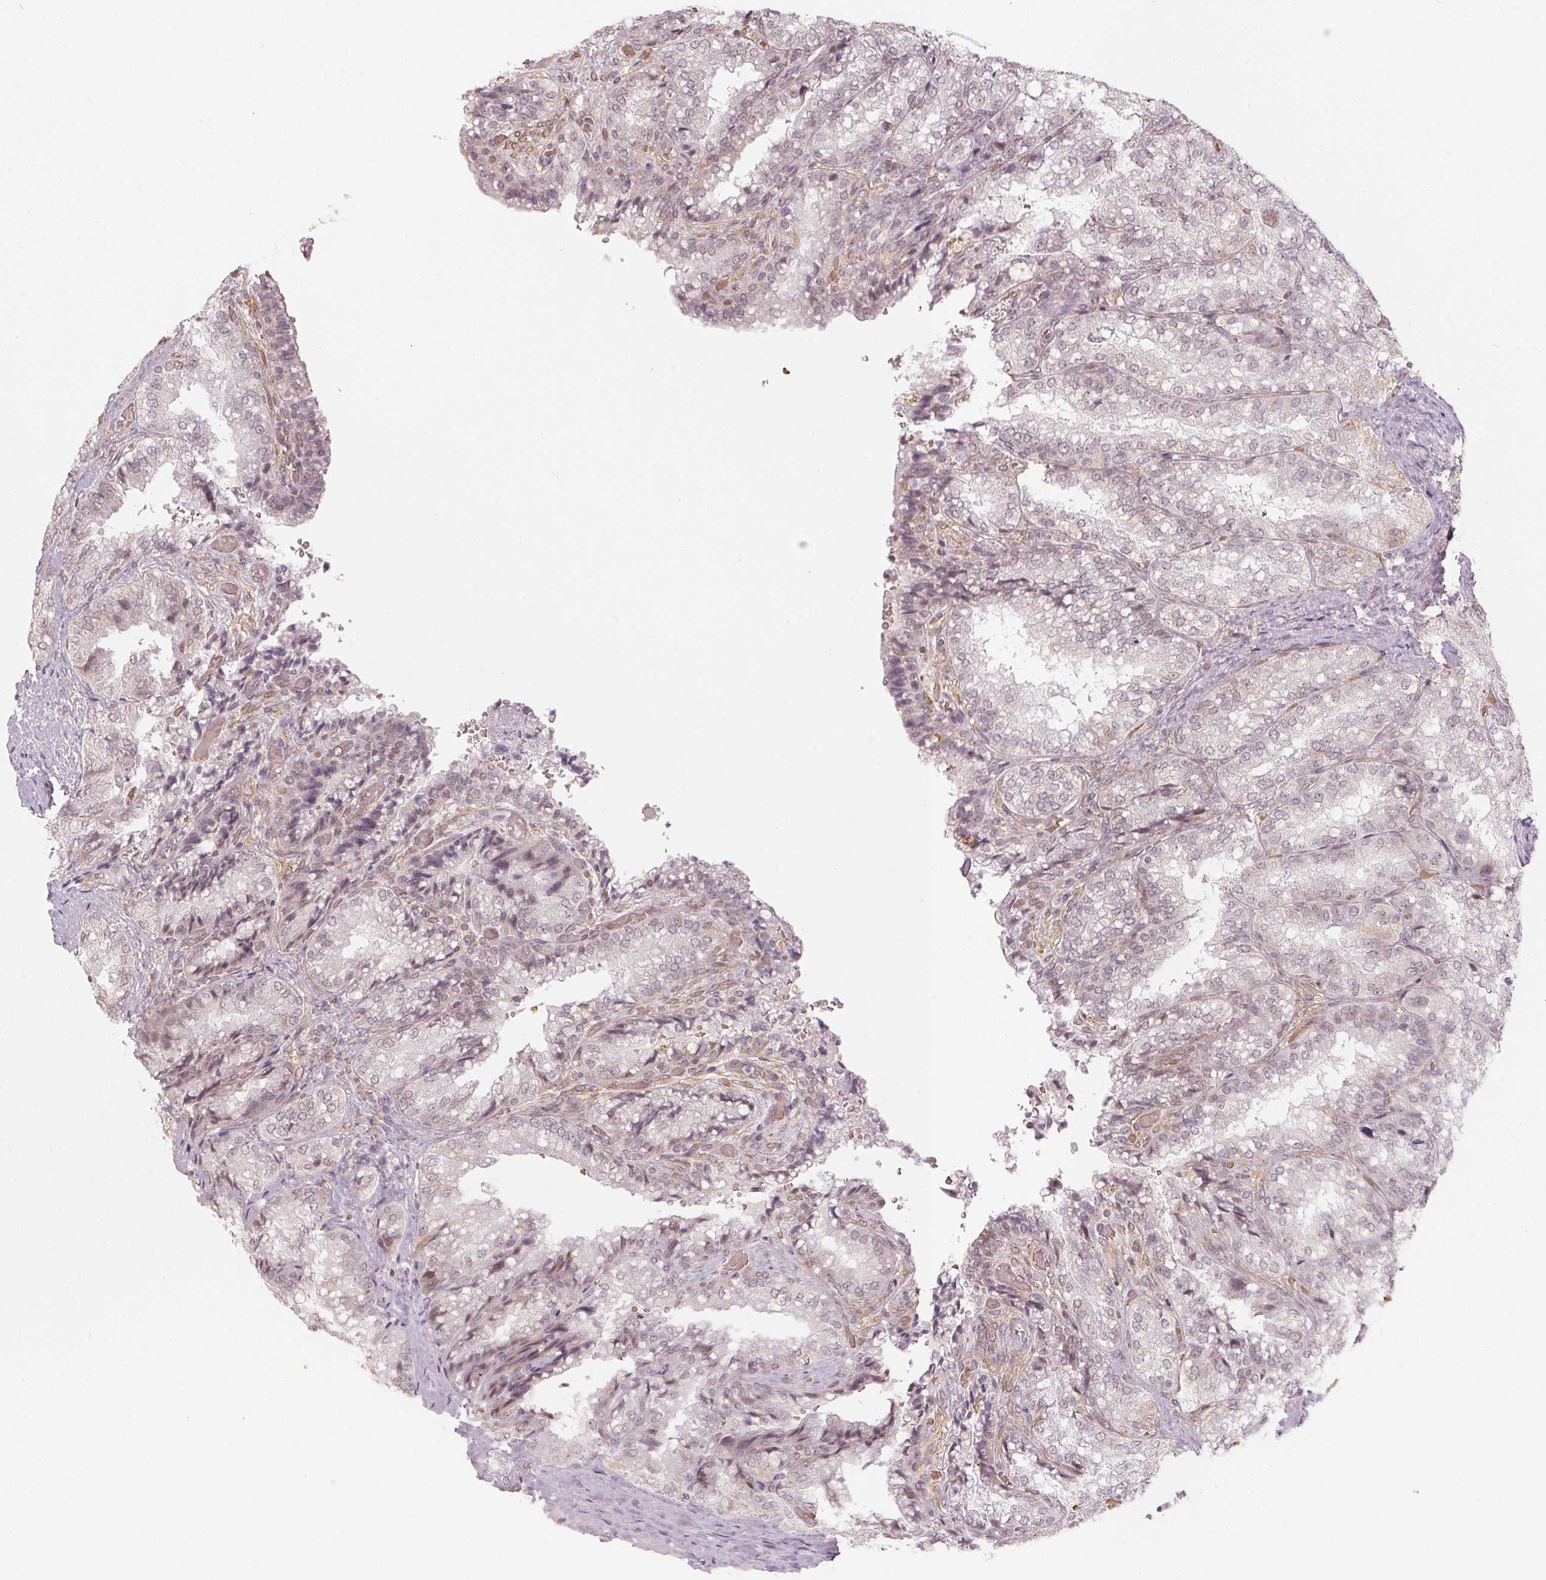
{"staining": {"intensity": "weak", "quantity": "25%-75%", "location": "nuclear"}, "tissue": "seminal vesicle", "cell_type": "Glandular cells", "image_type": "normal", "snomed": [{"axis": "morphology", "description": "Normal tissue, NOS"}, {"axis": "topography", "description": "Seminal veicle"}], "caption": "This is an image of immunohistochemistry staining of benign seminal vesicle, which shows weak staining in the nuclear of glandular cells.", "gene": "KAT6A", "patient": {"sex": "male", "age": 57}}